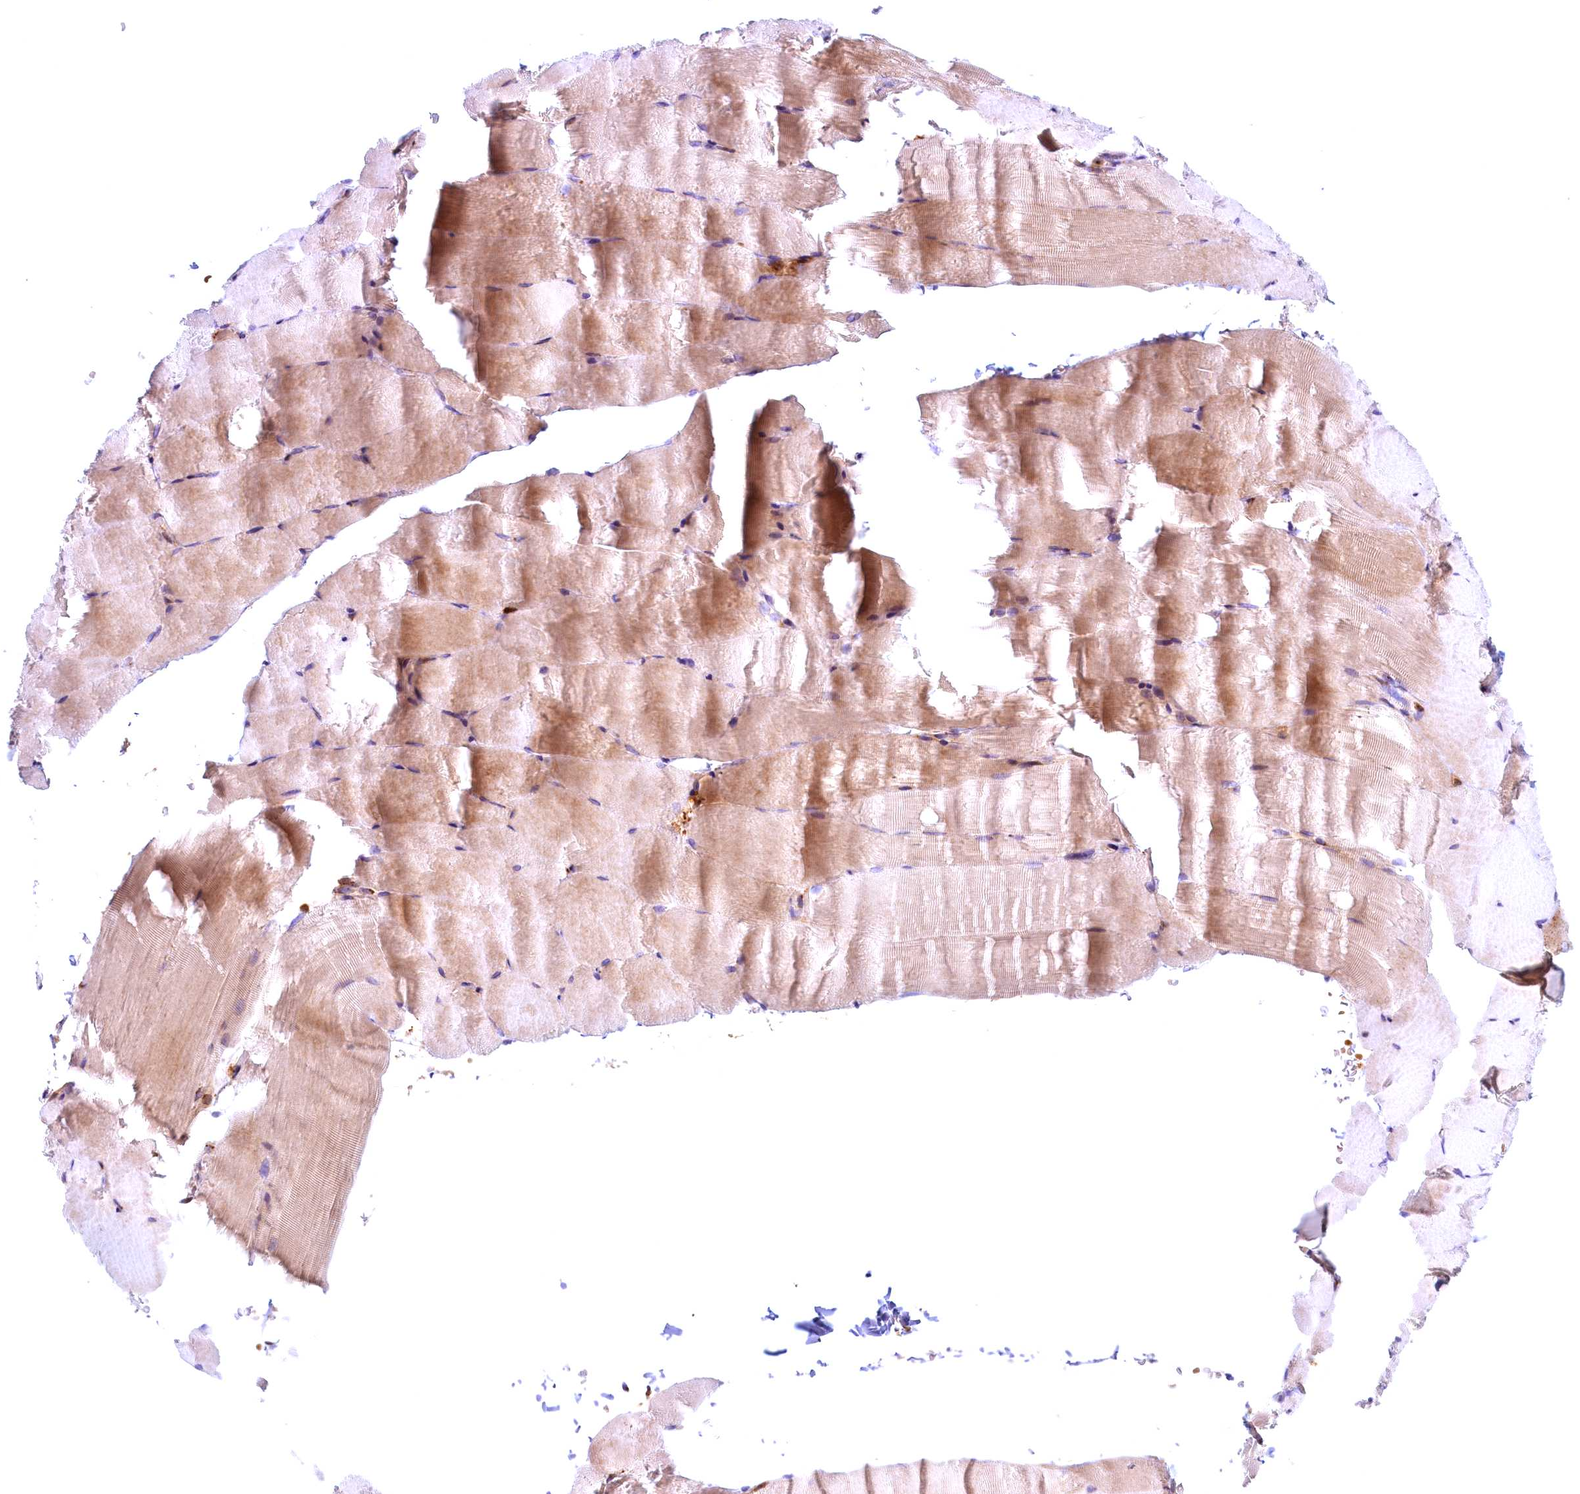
{"staining": {"intensity": "moderate", "quantity": "<25%", "location": "cytoplasmic/membranous"}, "tissue": "skeletal muscle", "cell_type": "Myocytes", "image_type": "normal", "snomed": [{"axis": "morphology", "description": "Normal tissue, NOS"}, {"axis": "topography", "description": "Skeletal muscle"}, {"axis": "topography", "description": "Parathyroid gland"}], "caption": "Protein positivity by IHC shows moderate cytoplasmic/membranous positivity in approximately <25% of myocytes in unremarkable skeletal muscle.", "gene": "BLVRB", "patient": {"sex": "female", "age": 37}}